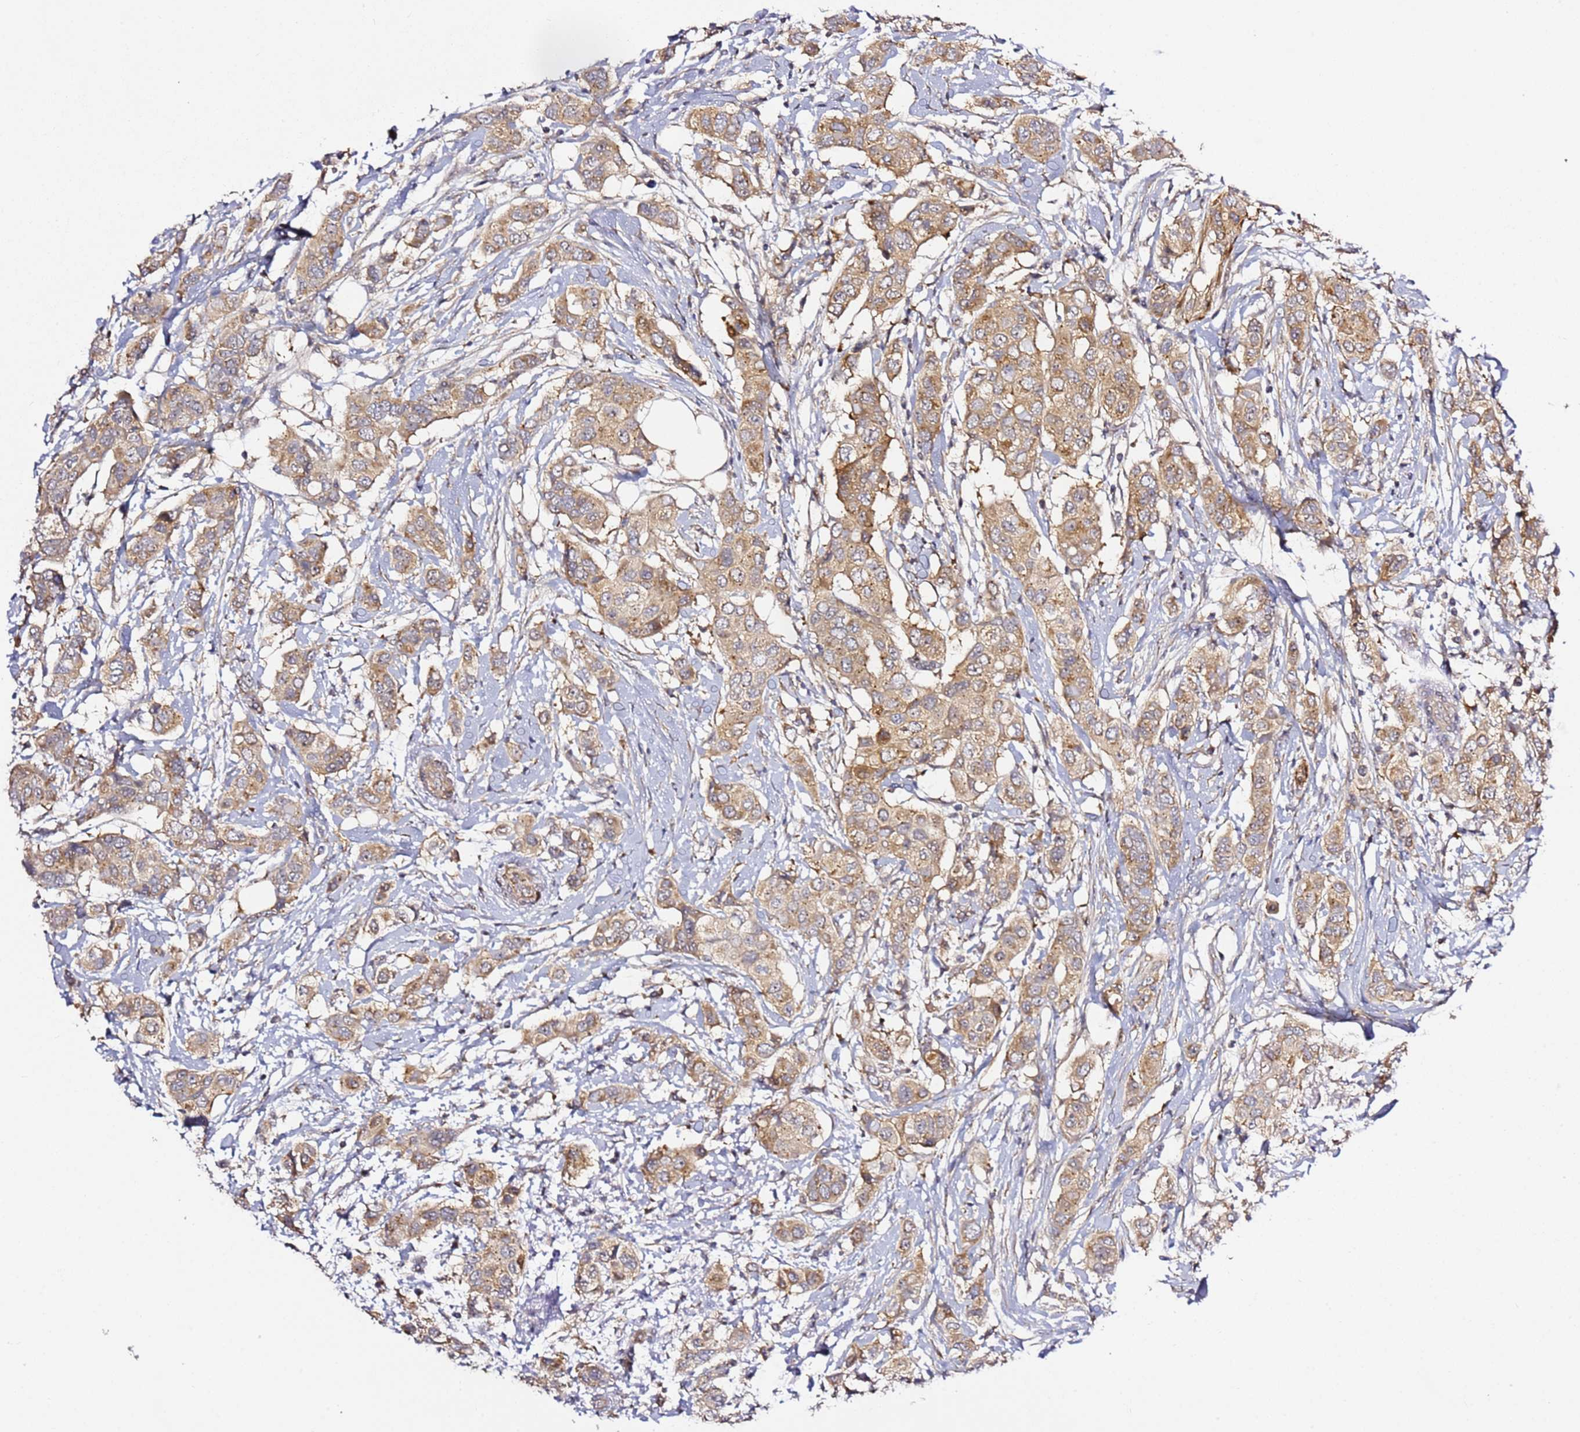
{"staining": {"intensity": "moderate", "quantity": ">75%", "location": "cytoplasmic/membranous"}, "tissue": "breast cancer", "cell_type": "Tumor cells", "image_type": "cancer", "snomed": [{"axis": "morphology", "description": "Lobular carcinoma"}, {"axis": "topography", "description": "Breast"}], "caption": "IHC image of neoplastic tissue: breast cancer (lobular carcinoma) stained using immunohistochemistry demonstrates medium levels of moderate protein expression localized specifically in the cytoplasmic/membranous of tumor cells, appearing as a cytoplasmic/membranous brown color.", "gene": "PVRIG", "patient": {"sex": "female", "age": 51}}